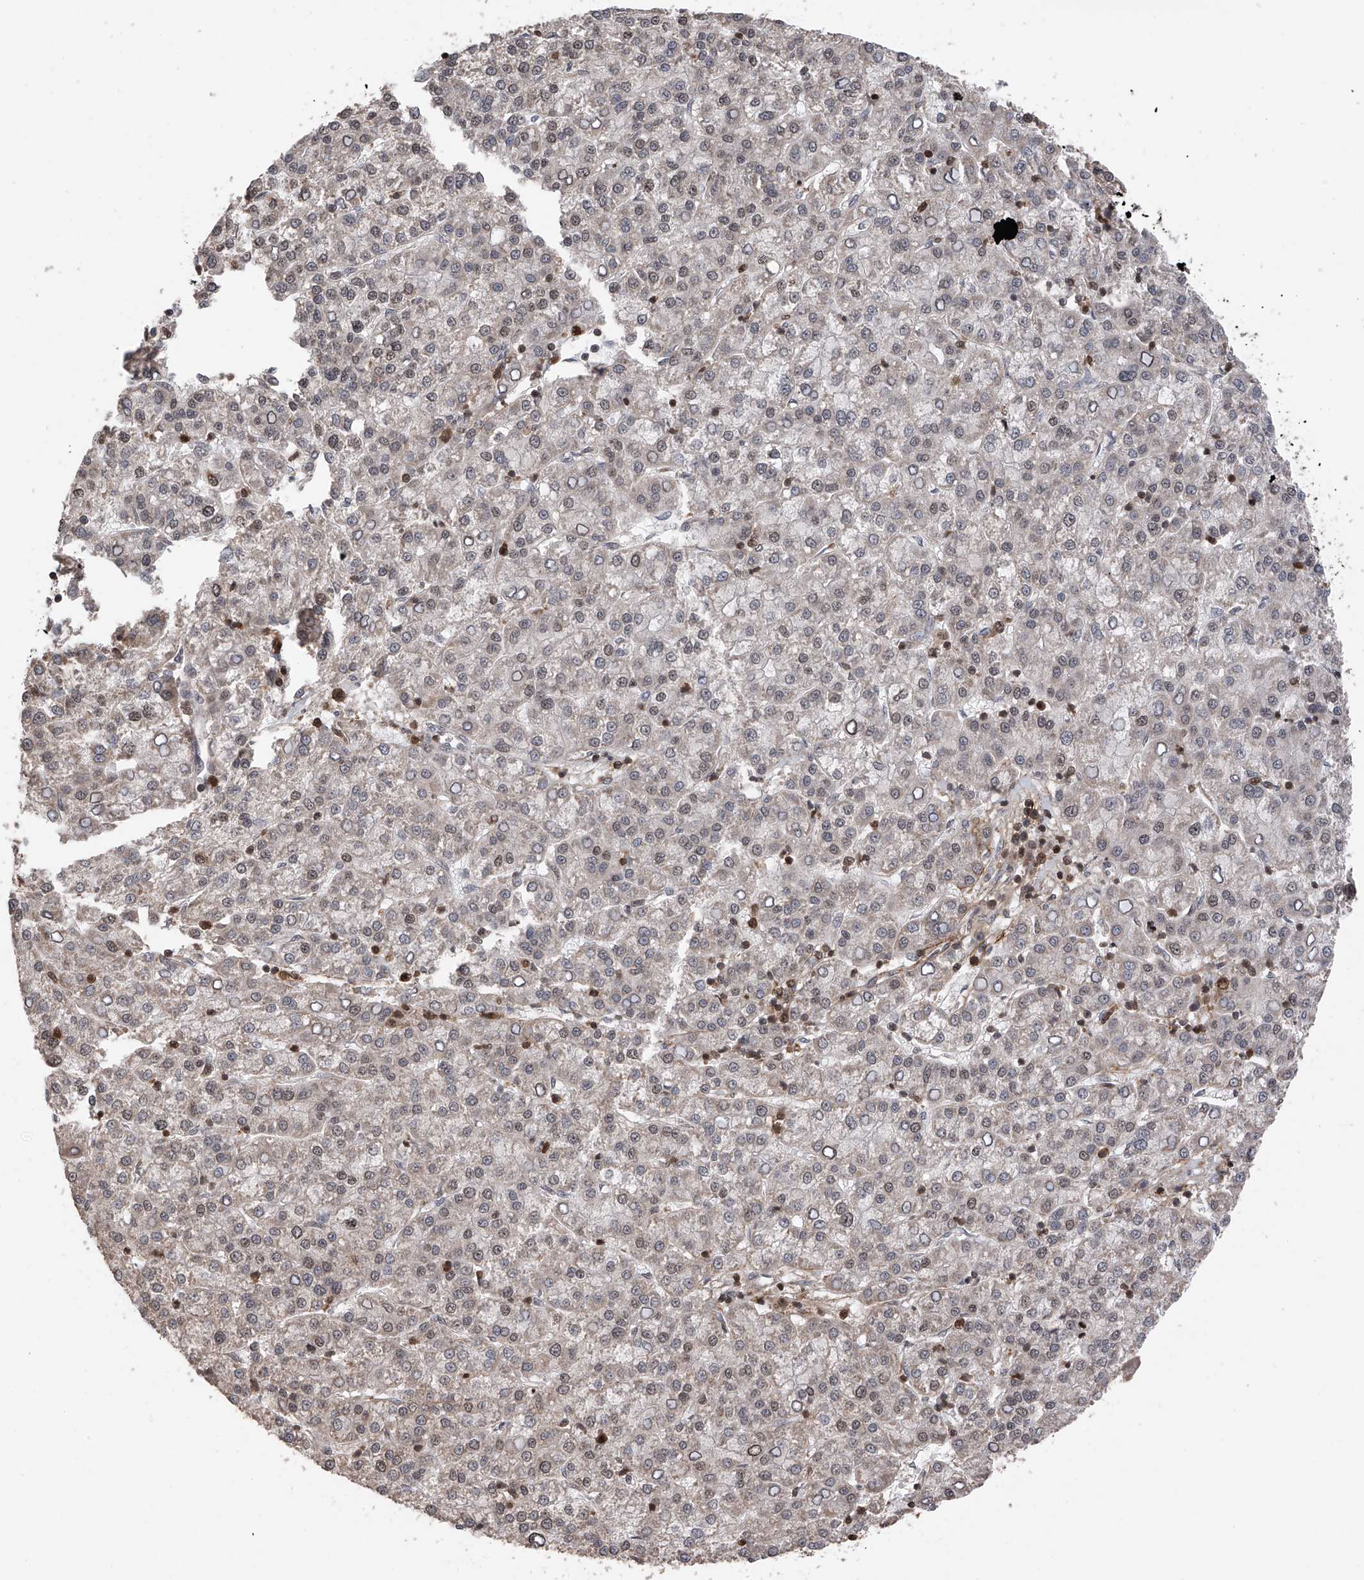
{"staining": {"intensity": "weak", "quantity": "<25%", "location": "nuclear"}, "tissue": "liver cancer", "cell_type": "Tumor cells", "image_type": "cancer", "snomed": [{"axis": "morphology", "description": "Carcinoma, Hepatocellular, NOS"}, {"axis": "topography", "description": "Liver"}], "caption": "Immunohistochemical staining of hepatocellular carcinoma (liver) exhibits no significant staining in tumor cells.", "gene": "DNAJC9", "patient": {"sex": "female", "age": 58}}